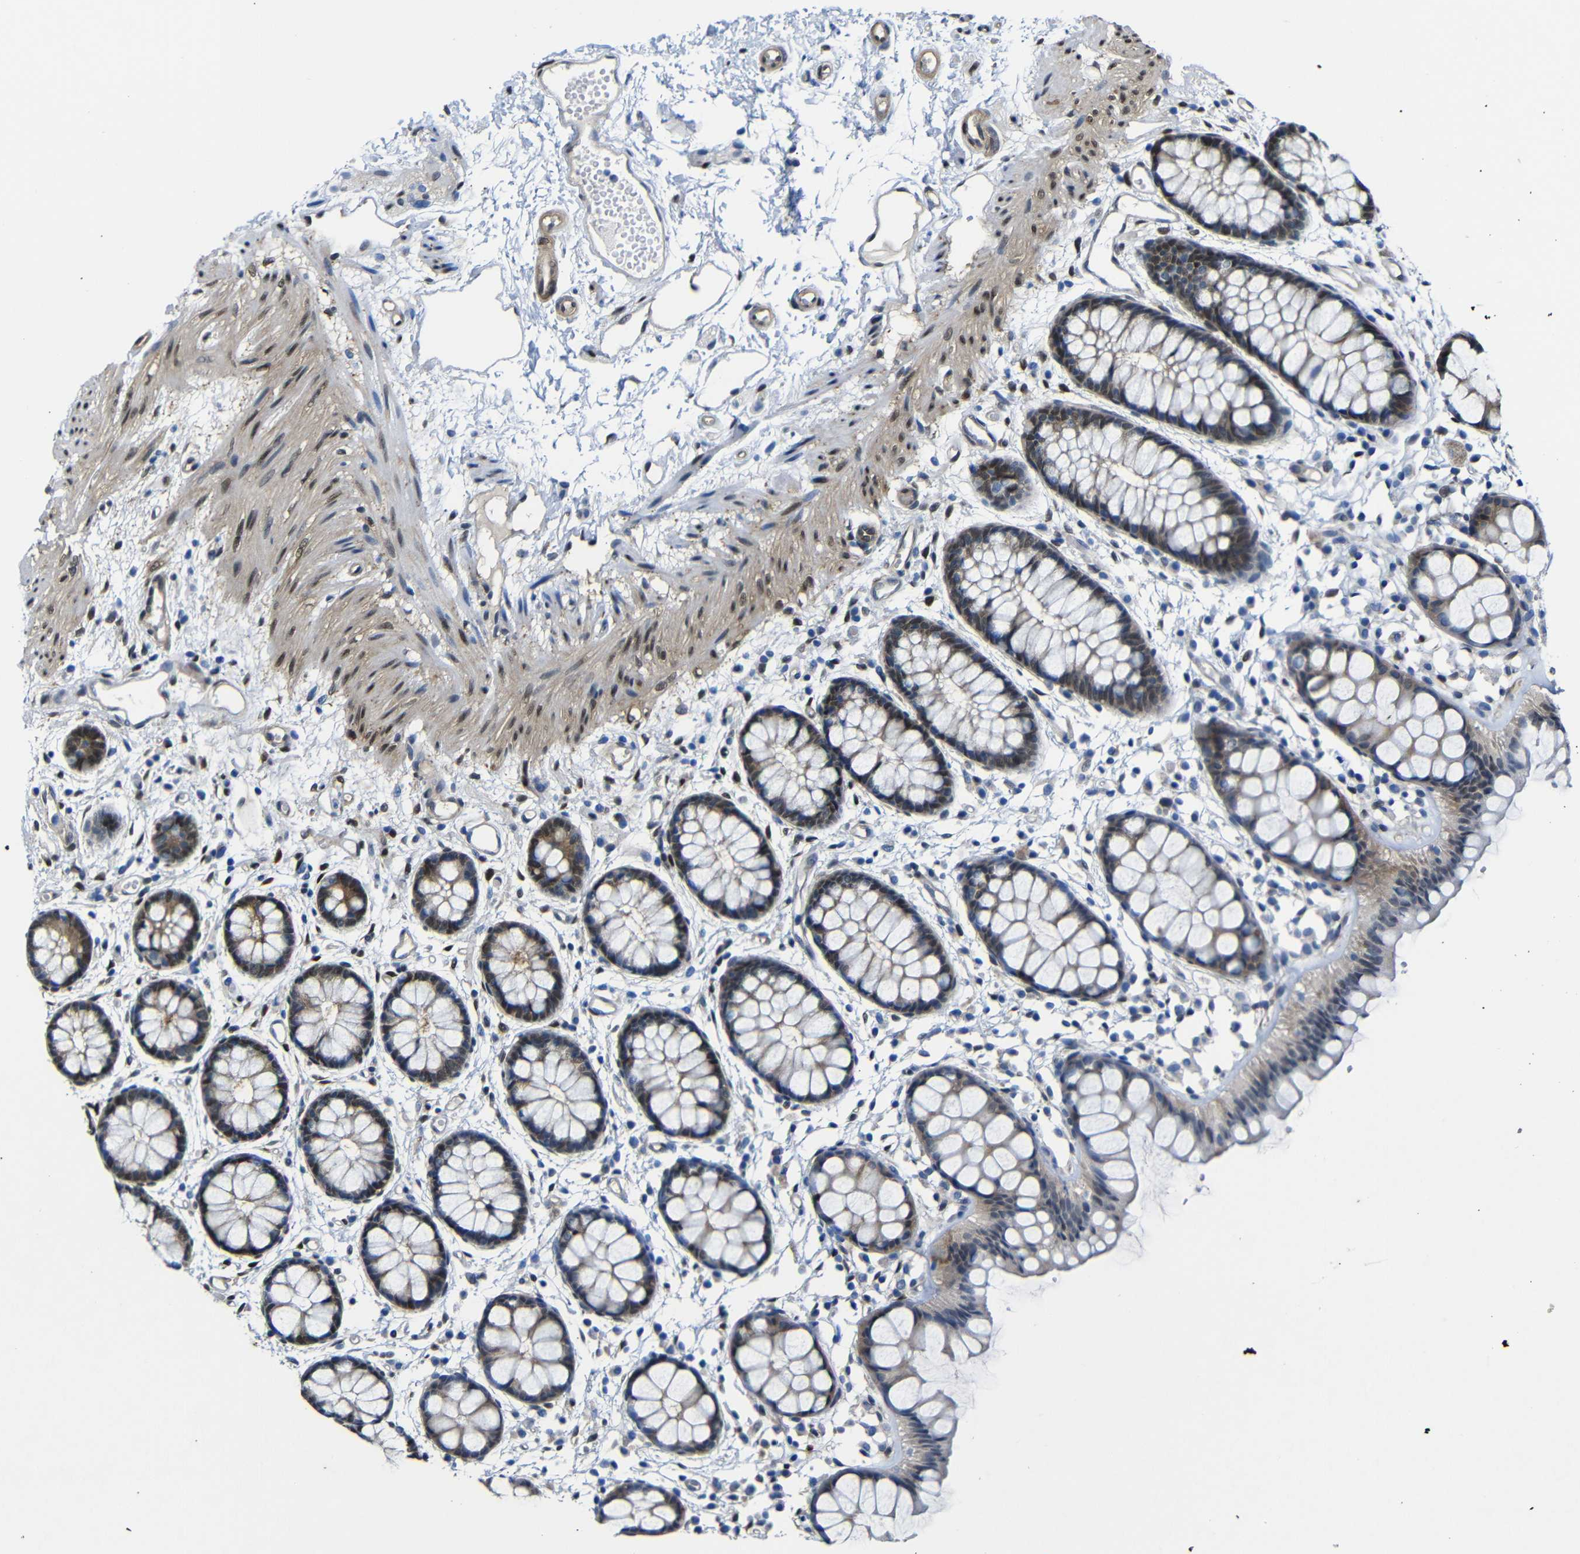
{"staining": {"intensity": "moderate", "quantity": ">75%", "location": "cytoplasmic/membranous,nuclear"}, "tissue": "rectum", "cell_type": "Glandular cells", "image_type": "normal", "snomed": [{"axis": "morphology", "description": "Normal tissue, NOS"}, {"axis": "topography", "description": "Rectum"}], "caption": "Immunohistochemistry photomicrograph of normal rectum: rectum stained using immunohistochemistry reveals medium levels of moderate protein expression localized specifically in the cytoplasmic/membranous,nuclear of glandular cells, appearing as a cytoplasmic/membranous,nuclear brown color.", "gene": "YAP1", "patient": {"sex": "female", "age": 66}}